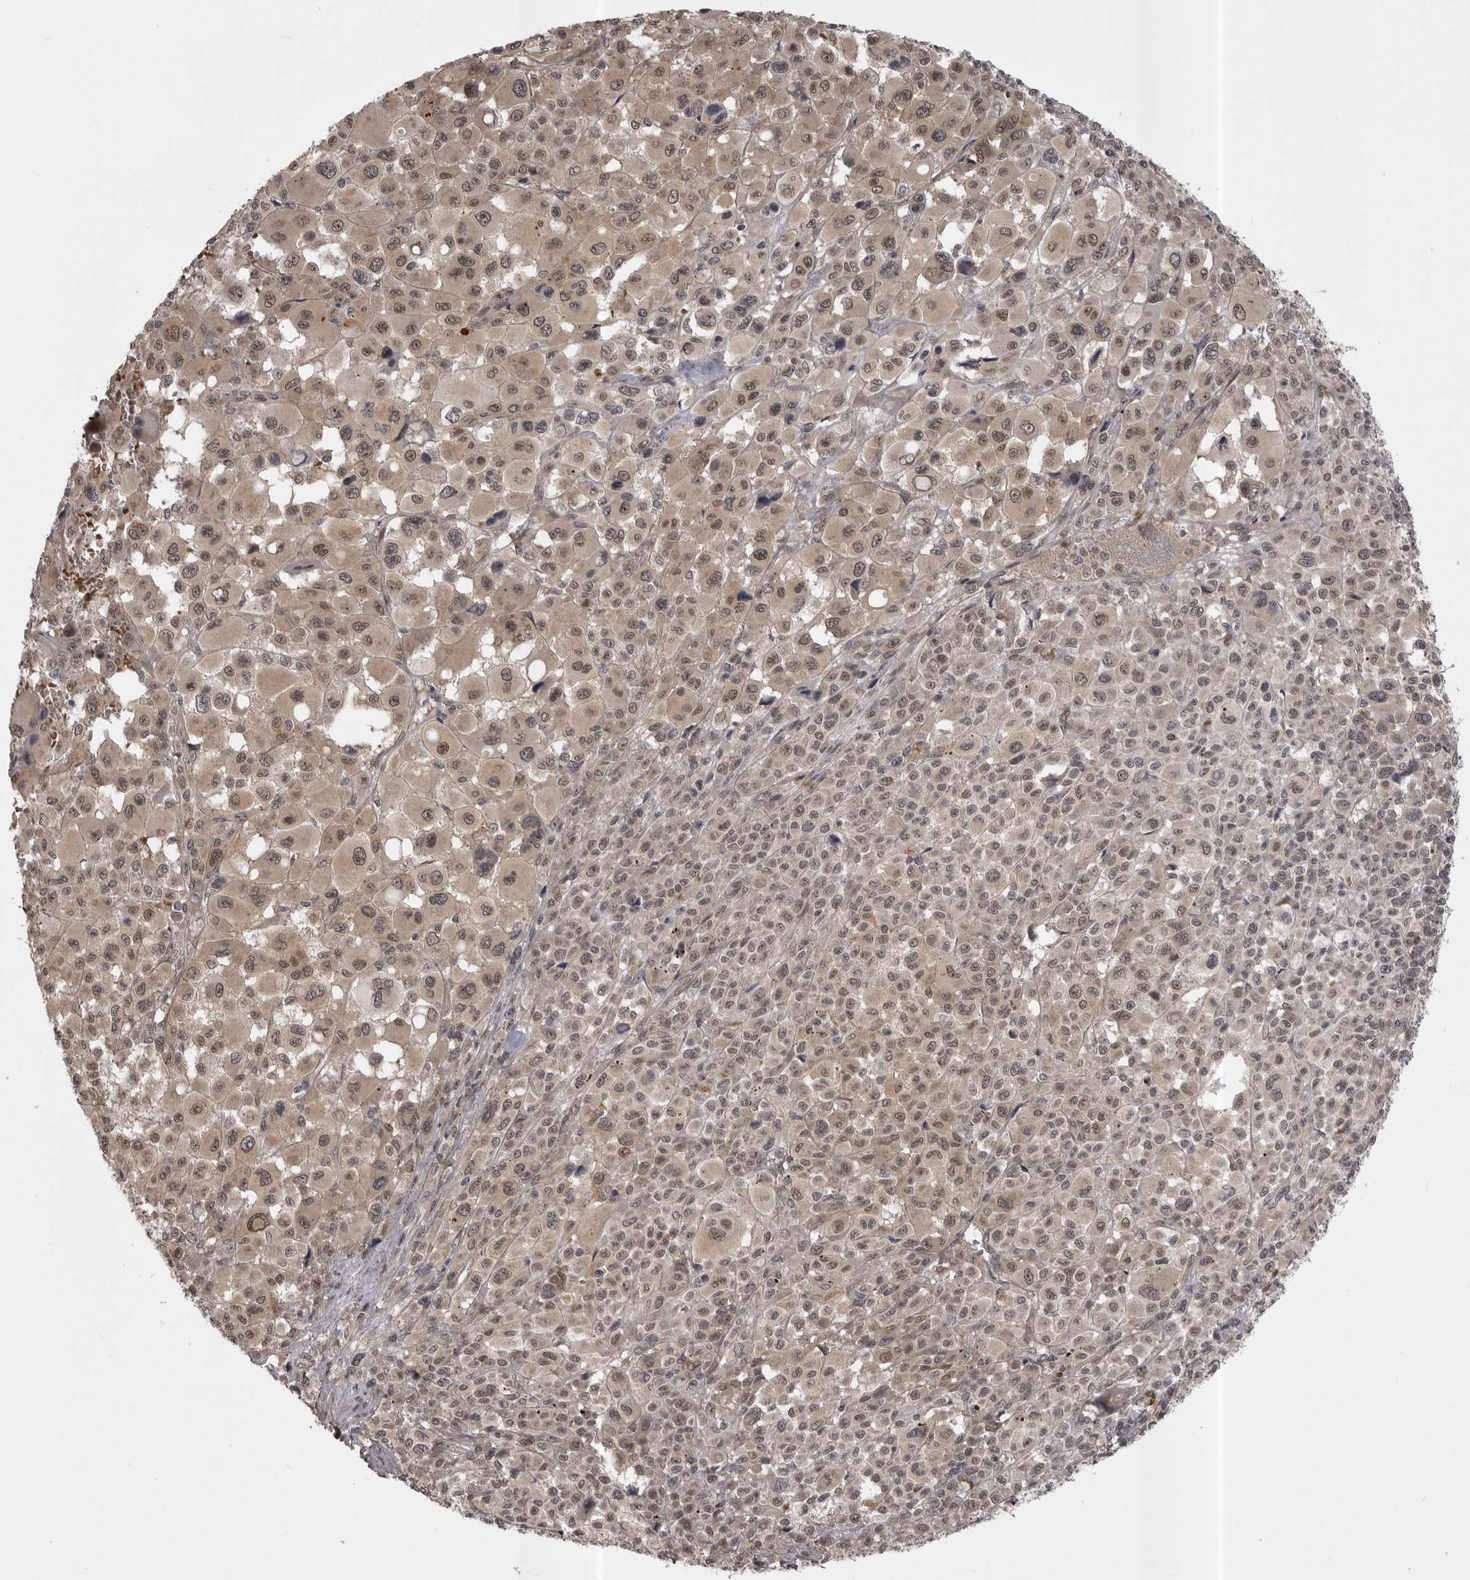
{"staining": {"intensity": "weak", "quantity": ">75%", "location": "cytoplasmic/membranous,nuclear"}, "tissue": "melanoma", "cell_type": "Tumor cells", "image_type": "cancer", "snomed": [{"axis": "morphology", "description": "Malignant melanoma, Metastatic site"}, {"axis": "topography", "description": "Skin"}], "caption": "There is low levels of weak cytoplasmic/membranous and nuclear positivity in tumor cells of melanoma, as demonstrated by immunohistochemical staining (brown color).", "gene": "SNX16", "patient": {"sex": "female", "age": 74}}